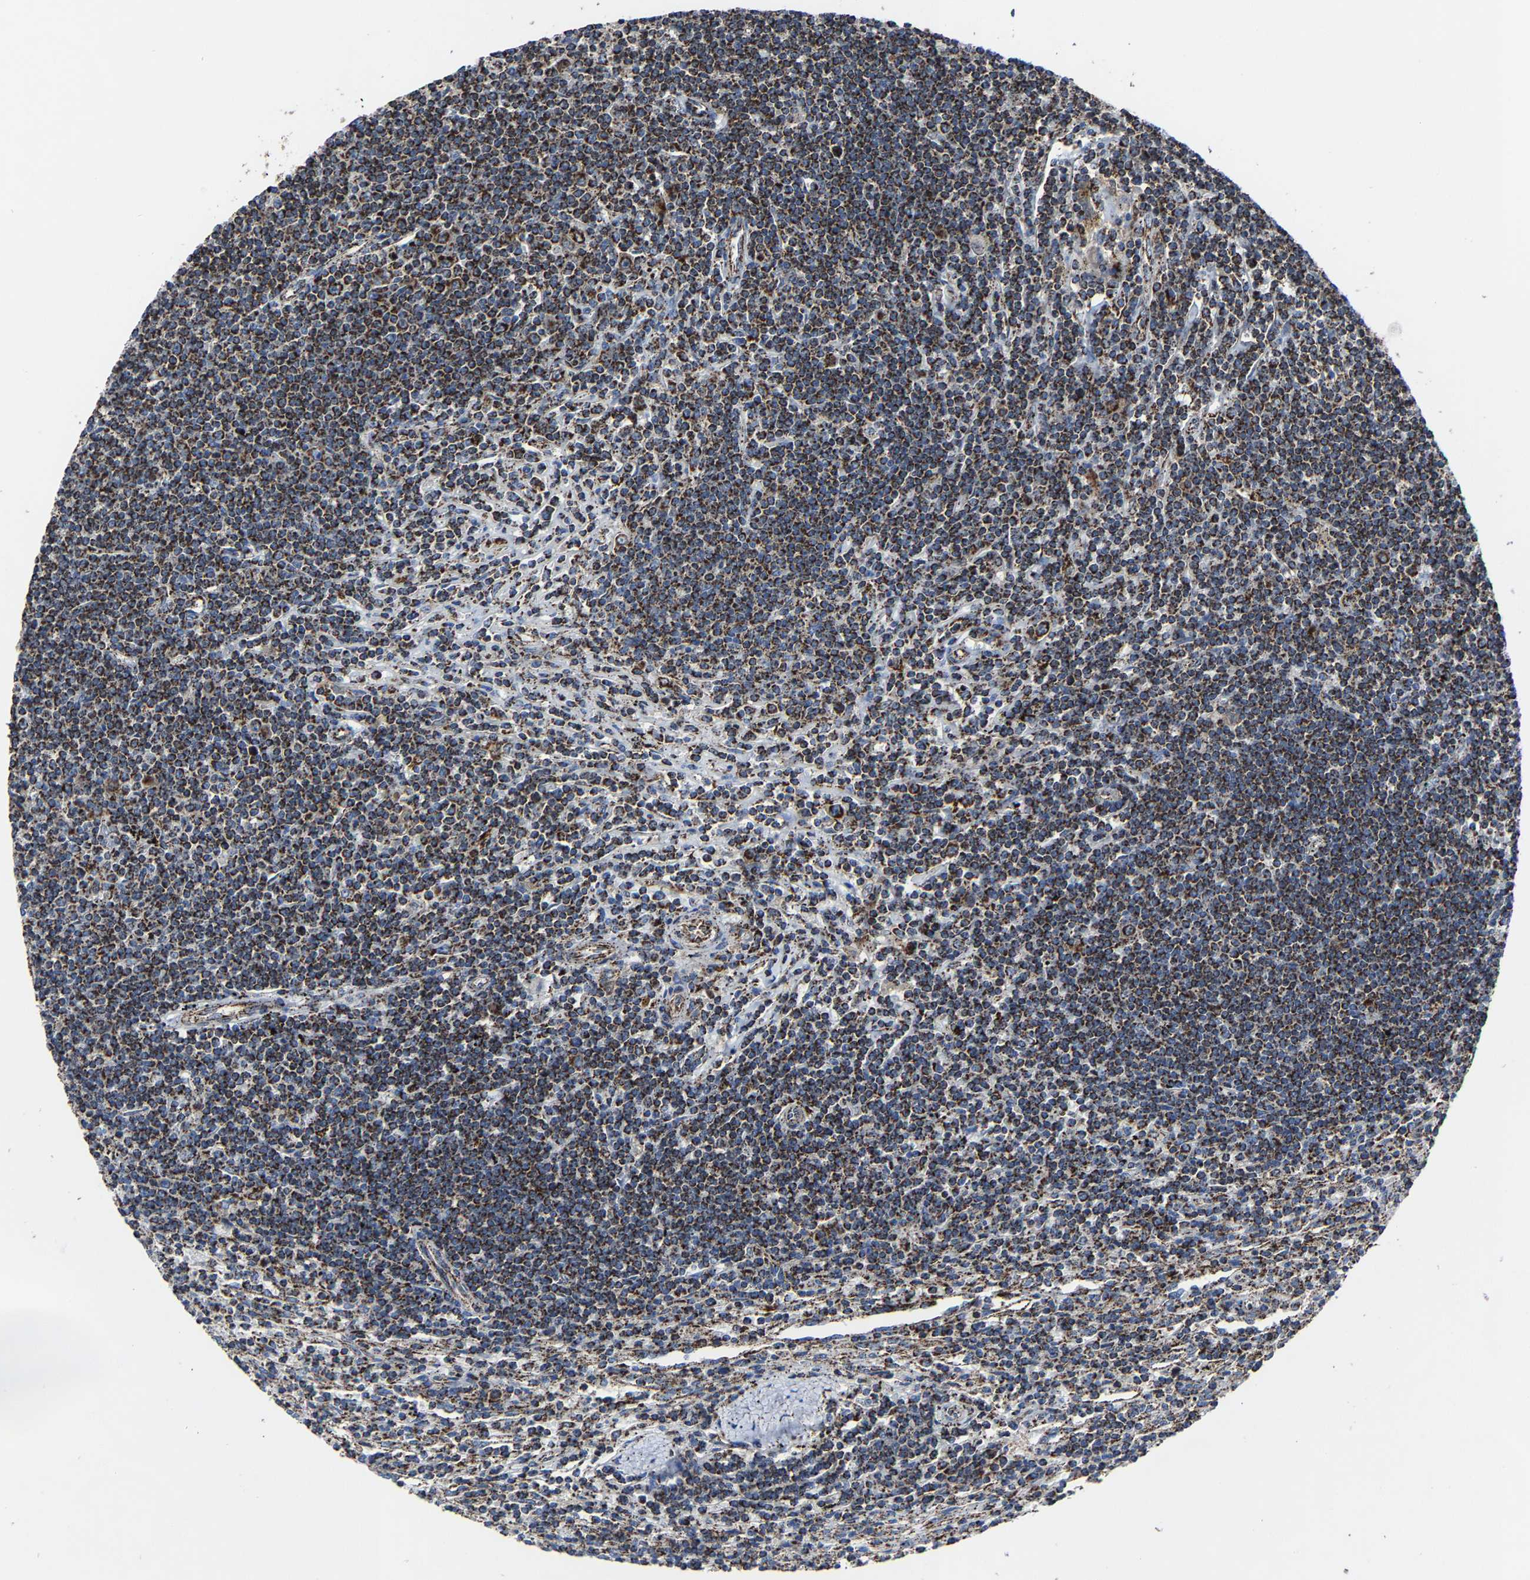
{"staining": {"intensity": "strong", "quantity": ">75%", "location": "cytoplasmic/membranous"}, "tissue": "lymphoma", "cell_type": "Tumor cells", "image_type": "cancer", "snomed": [{"axis": "morphology", "description": "Malignant lymphoma, non-Hodgkin's type, Low grade"}, {"axis": "topography", "description": "Spleen"}], "caption": "IHC (DAB) staining of malignant lymphoma, non-Hodgkin's type (low-grade) exhibits strong cytoplasmic/membranous protein staining in approximately >75% of tumor cells.", "gene": "NDUFV3", "patient": {"sex": "male", "age": 76}}